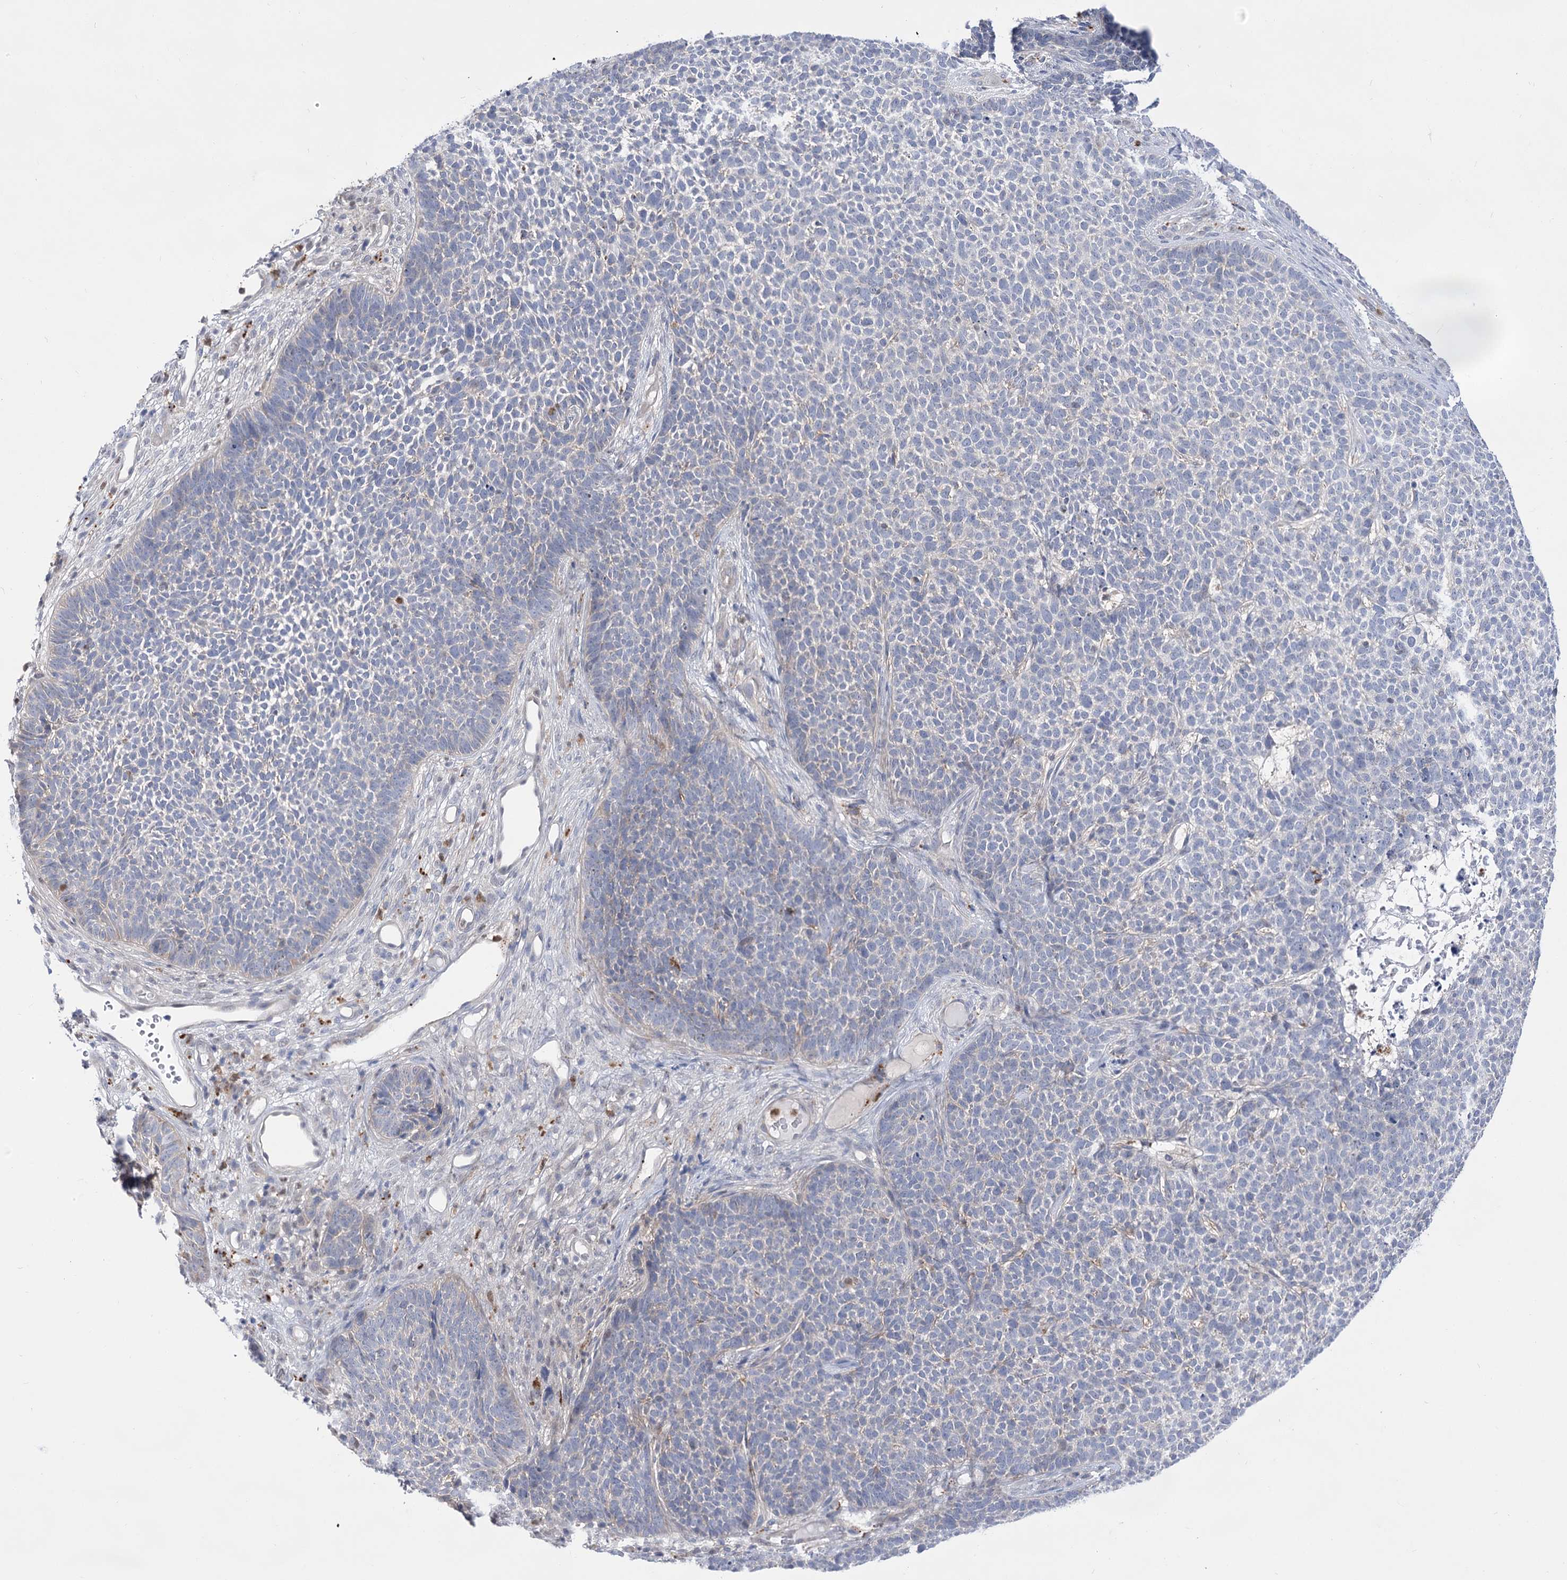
{"staining": {"intensity": "negative", "quantity": "none", "location": "none"}, "tissue": "skin cancer", "cell_type": "Tumor cells", "image_type": "cancer", "snomed": [{"axis": "morphology", "description": "Basal cell carcinoma"}, {"axis": "topography", "description": "Skin"}], "caption": "The immunohistochemistry image has no significant staining in tumor cells of basal cell carcinoma (skin) tissue.", "gene": "SIAE", "patient": {"sex": "female", "age": 84}}